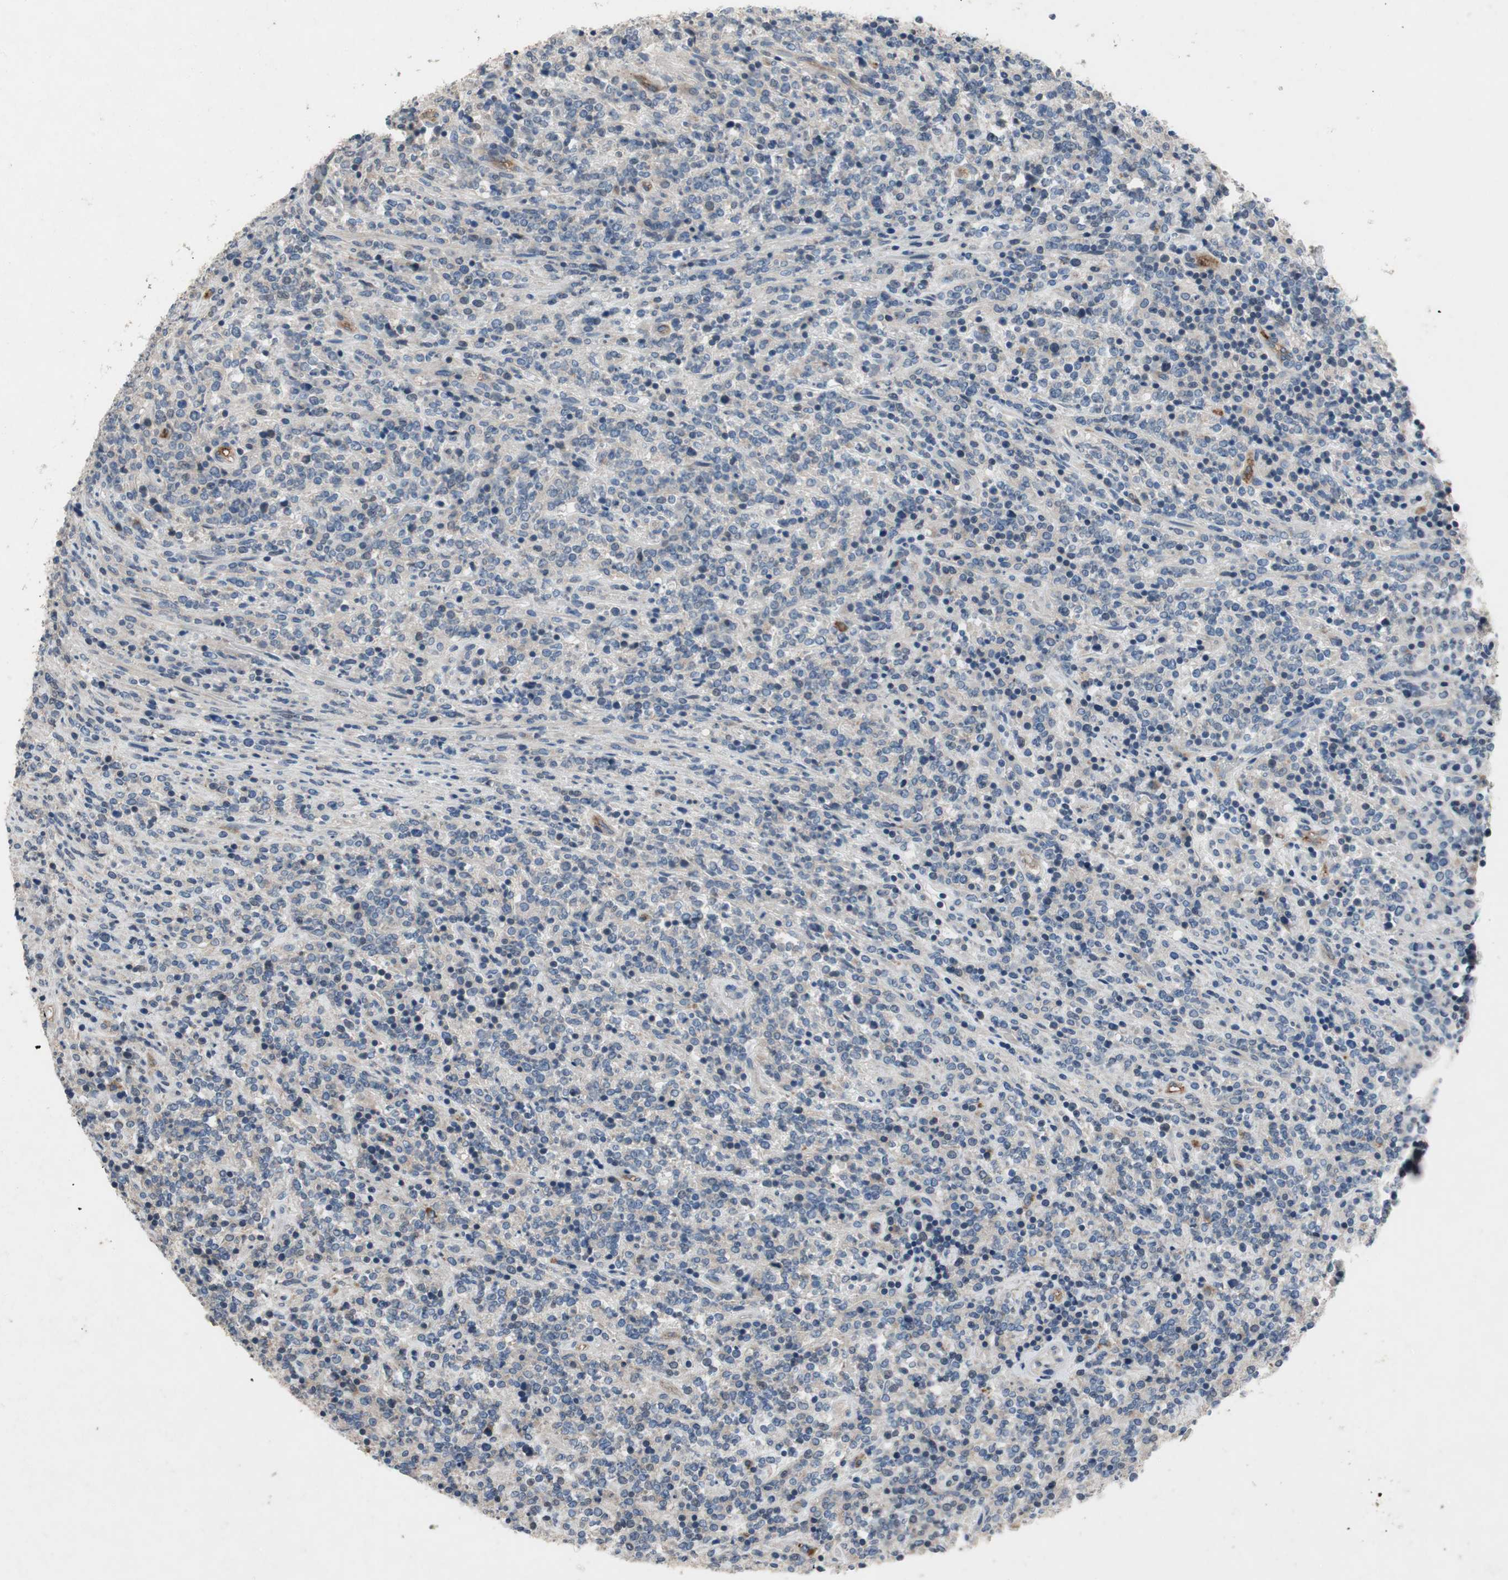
{"staining": {"intensity": "negative", "quantity": "none", "location": "none"}, "tissue": "lymphoma", "cell_type": "Tumor cells", "image_type": "cancer", "snomed": [{"axis": "morphology", "description": "Malignant lymphoma, non-Hodgkin's type, High grade"}, {"axis": "topography", "description": "Soft tissue"}], "caption": "The immunohistochemistry (IHC) micrograph has no significant expression in tumor cells of high-grade malignant lymphoma, non-Hodgkin's type tissue.", "gene": "ALPL", "patient": {"sex": "male", "age": 18}}